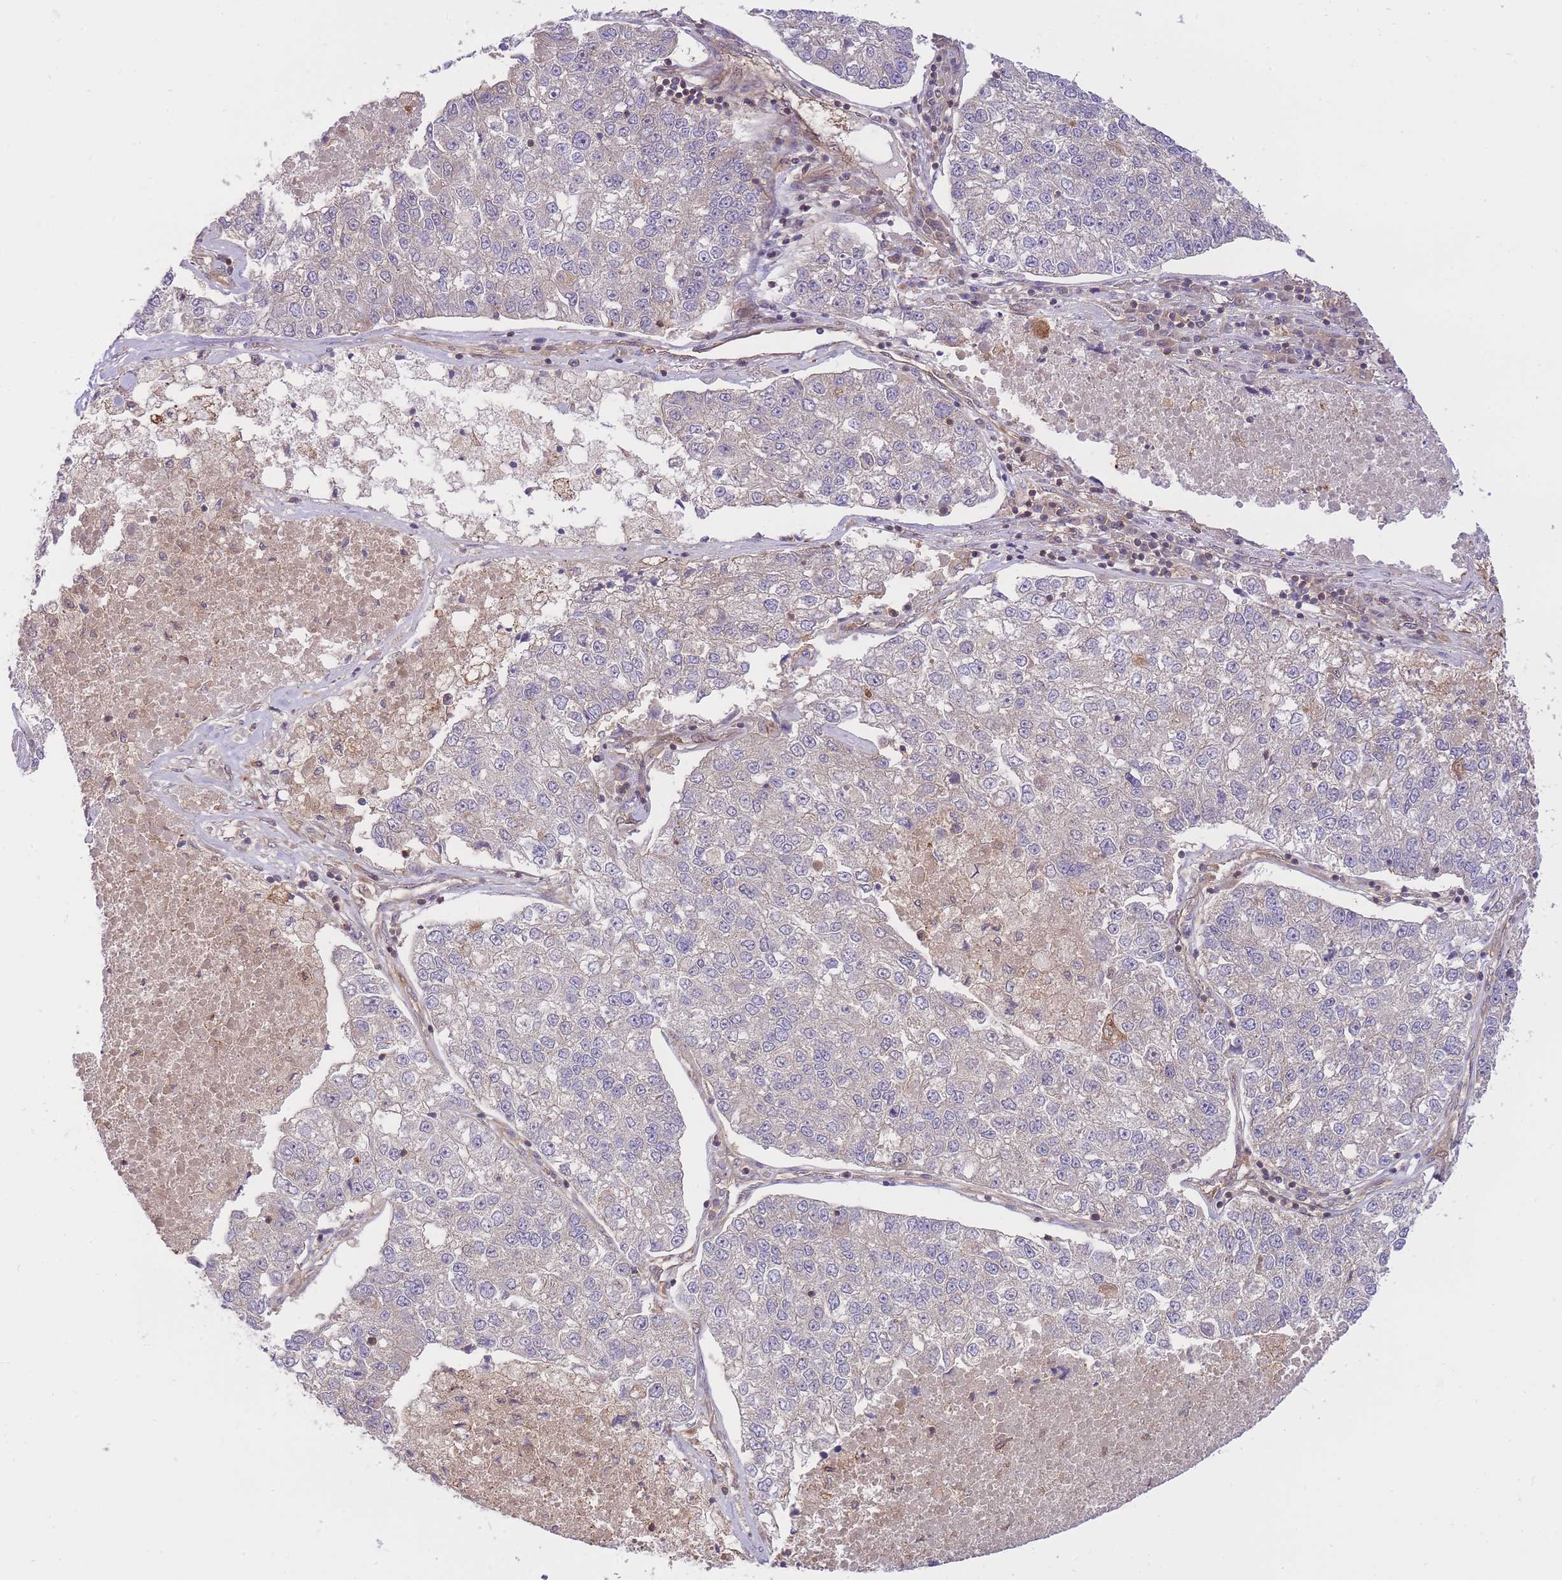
{"staining": {"intensity": "weak", "quantity": "25%-75%", "location": "cytoplasmic/membranous"}, "tissue": "lung cancer", "cell_type": "Tumor cells", "image_type": "cancer", "snomed": [{"axis": "morphology", "description": "Adenocarcinoma, NOS"}, {"axis": "topography", "description": "Lung"}], "caption": "IHC staining of lung cancer, which demonstrates low levels of weak cytoplasmic/membranous positivity in about 25%-75% of tumor cells indicating weak cytoplasmic/membranous protein positivity. The staining was performed using DAB (brown) for protein detection and nuclei were counterstained in hematoxylin (blue).", "gene": "PREP", "patient": {"sex": "male", "age": 49}}